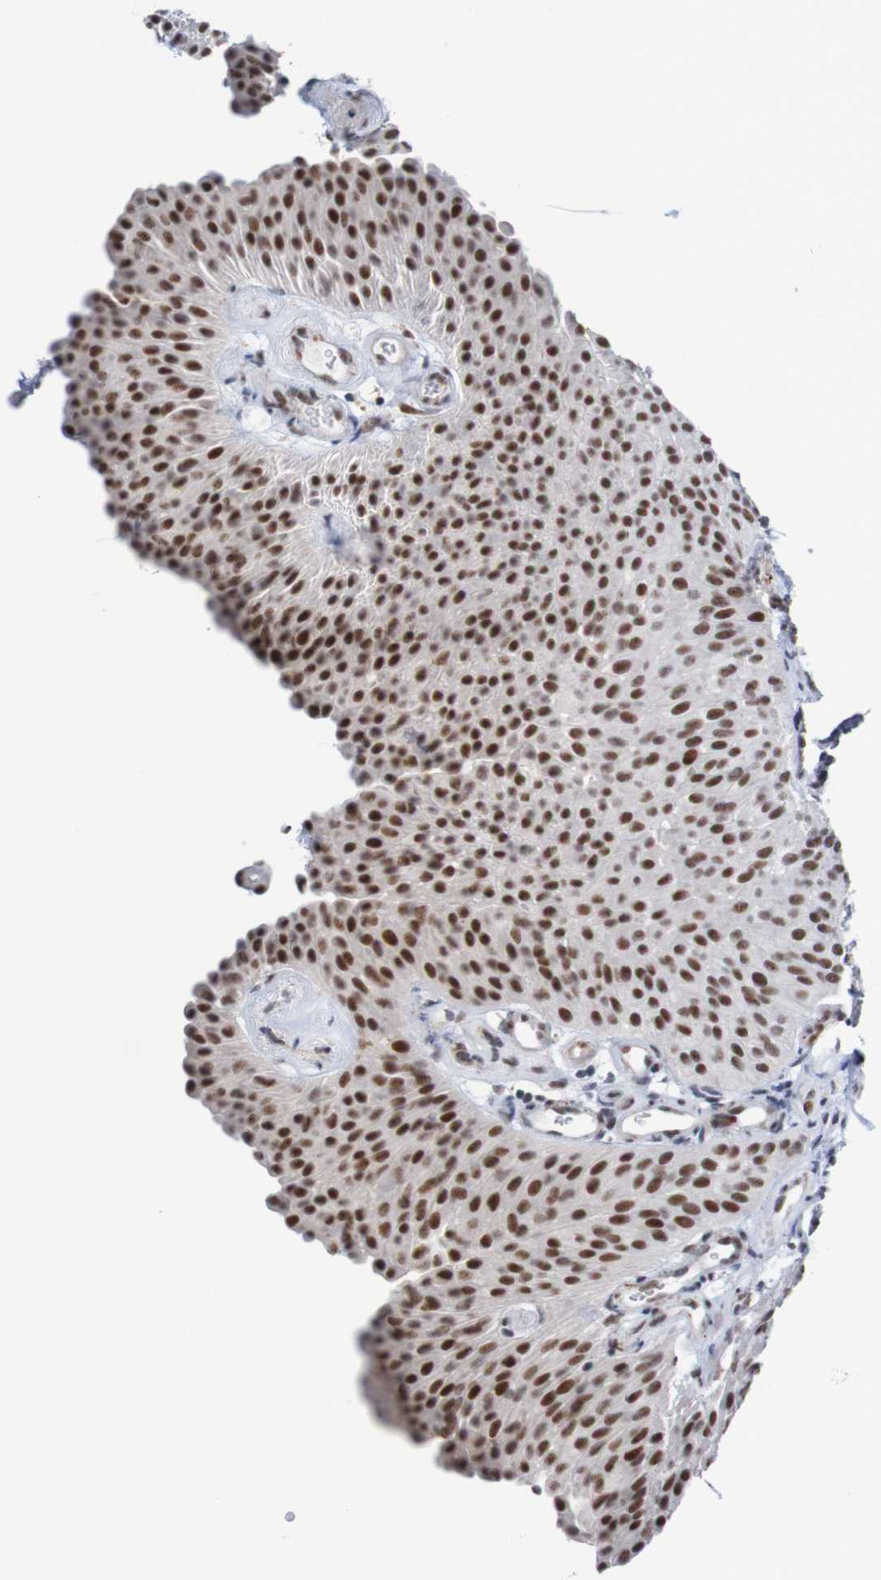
{"staining": {"intensity": "strong", "quantity": "25%-75%", "location": "nuclear"}, "tissue": "urothelial cancer", "cell_type": "Tumor cells", "image_type": "cancer", "snomed": [{"axis": "morphology", "description": "Urothelial carcinoma, Low grade"}, {"axis": "topography", "description": "Urinary bladder"}], "caption": "Urothelial cancer was stained to show a protein in brown. There is high levels of strong nuclear expression in approximately 25%-75% of tumor cells.", "gene": "CDC5L", "patient": {"sex": "female", "age": 60}}